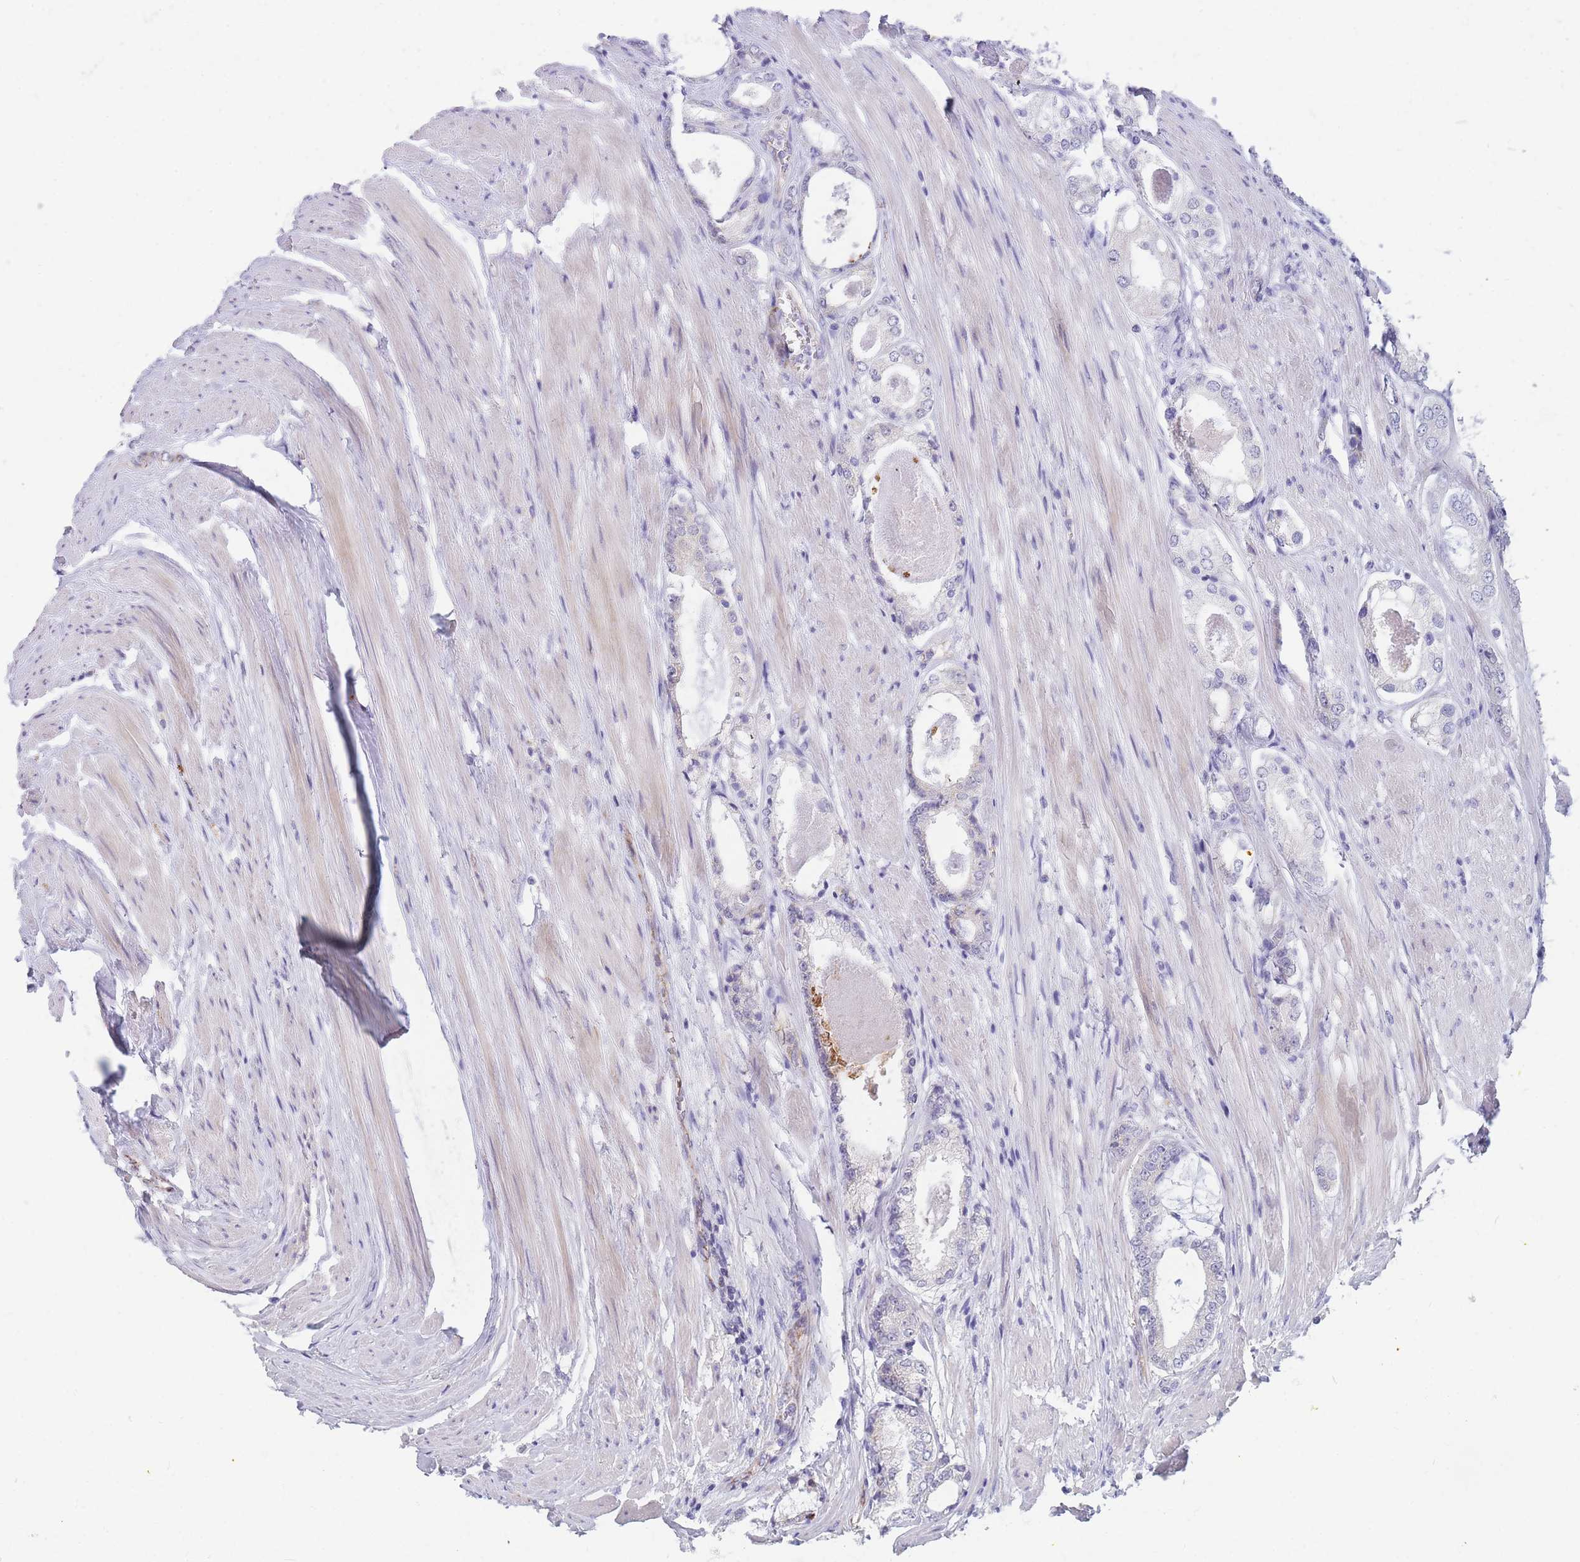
{"staining": {"intensity": "negative", "quantity": "none", "location": "none"}, "tissue": "prostate cancer", "cell_type": "Tumor cells", "image_type": "cancer", "snomed": [{"axis": "morphology", "description": "Adenocarcinoma, Low grade"}, {"axis": "topography", "description": "Prostate"}], "caption": "Image shows no protein staining in tumor cells of prostate low-grade adenocarcinoma tissue.", "gene": "DDX49", "patient": {"sex": "male", "age": 68}}